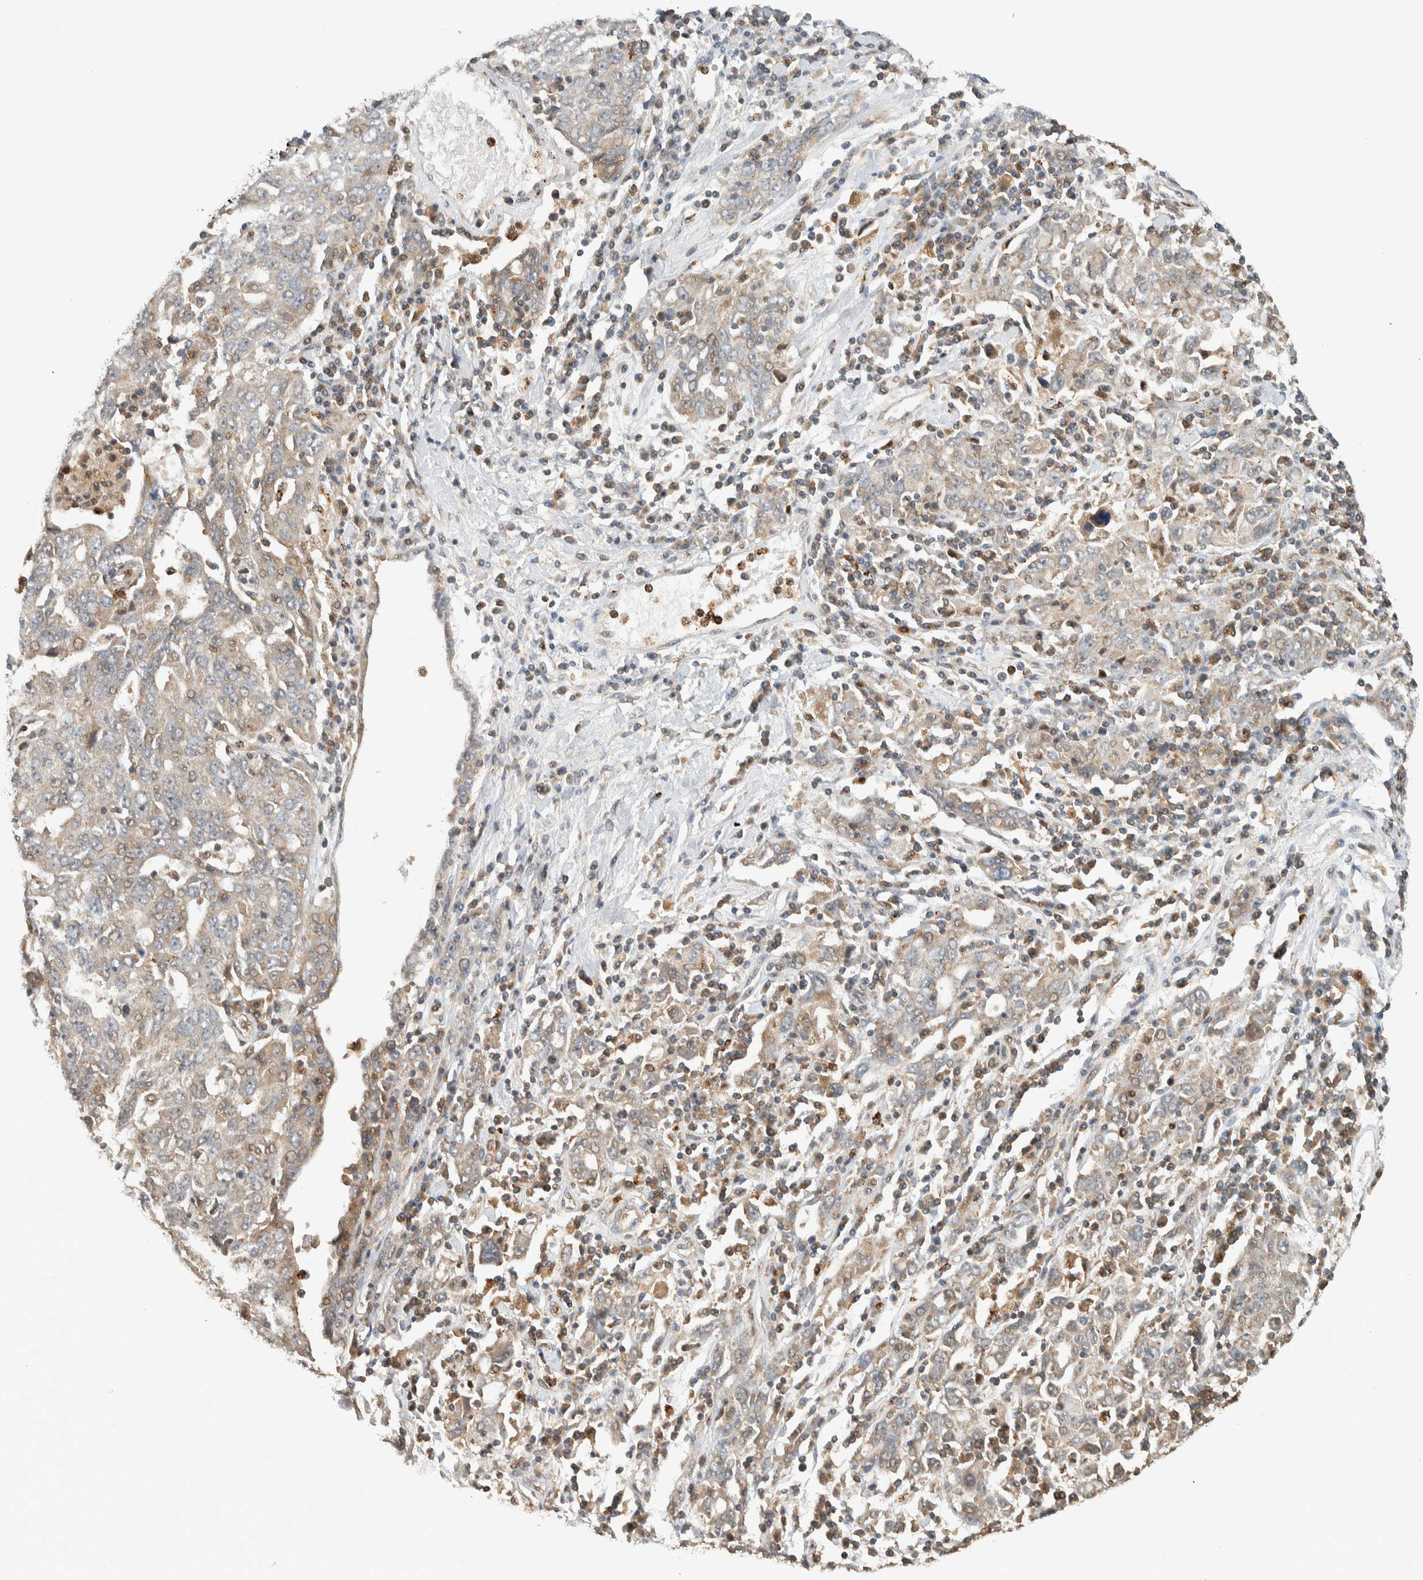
{"staining": {"intensity": "weak", "quantity": "25%-75%", "location": "cytoplasmic/membranous"}, "tissue": "ovarian cancer", "cell_type": "Tumor cells", "image_type": "cancer", "snomed": [{"axis": "morphology", "description": "Carcinoma, endometroid"}, {"axis": "topography", "description": "Ovary"}], "caption": "Immunohistochemical staining of human ovarian cancer (endometroid carcinoma) displays low levels of weak cytoplasmic/membranous expression in about 25%-75% of tumor cells.", "gene": "VPS53", "patient": {"sex": "female", "age": 62}}